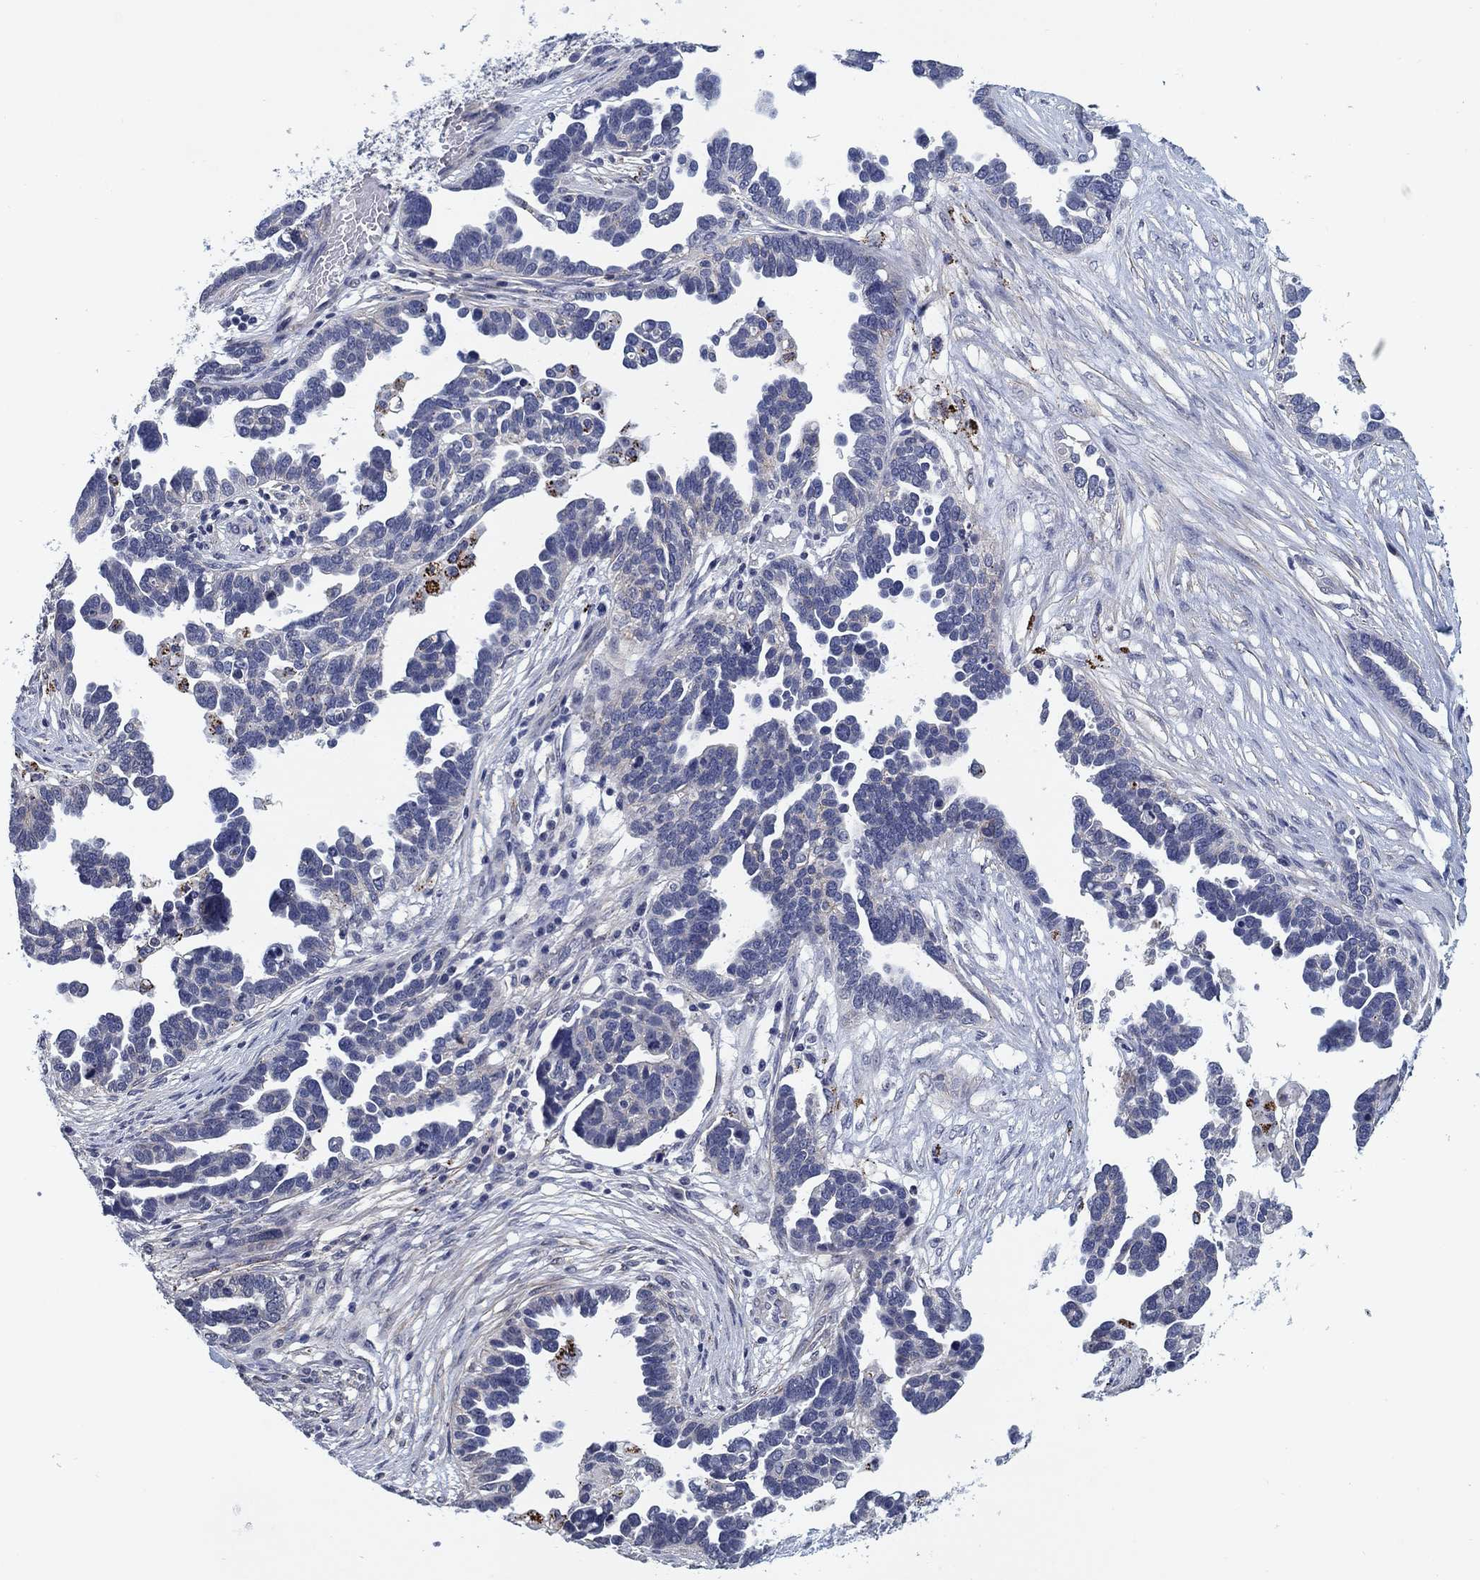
{"staining": {"intensity": "negative", "quantity": "none", "location": "none"}, "tissue": "ovarian cancer", "cell_type": "Tumor cells", "image_type": "cancer", "snomed": [{"axis": "morphology", "description": "Cystadenocarcinoma, serous, NOS"}, {"axis": "topography", "description": "Ovary"}], "caption": "This is an immunohistochemistry image of serous cystadenocarcinoma (ovarian). There is no staining in tumor cells.", "gene": "OTUB2", "patient": {"sex": "female", "age": 54}}